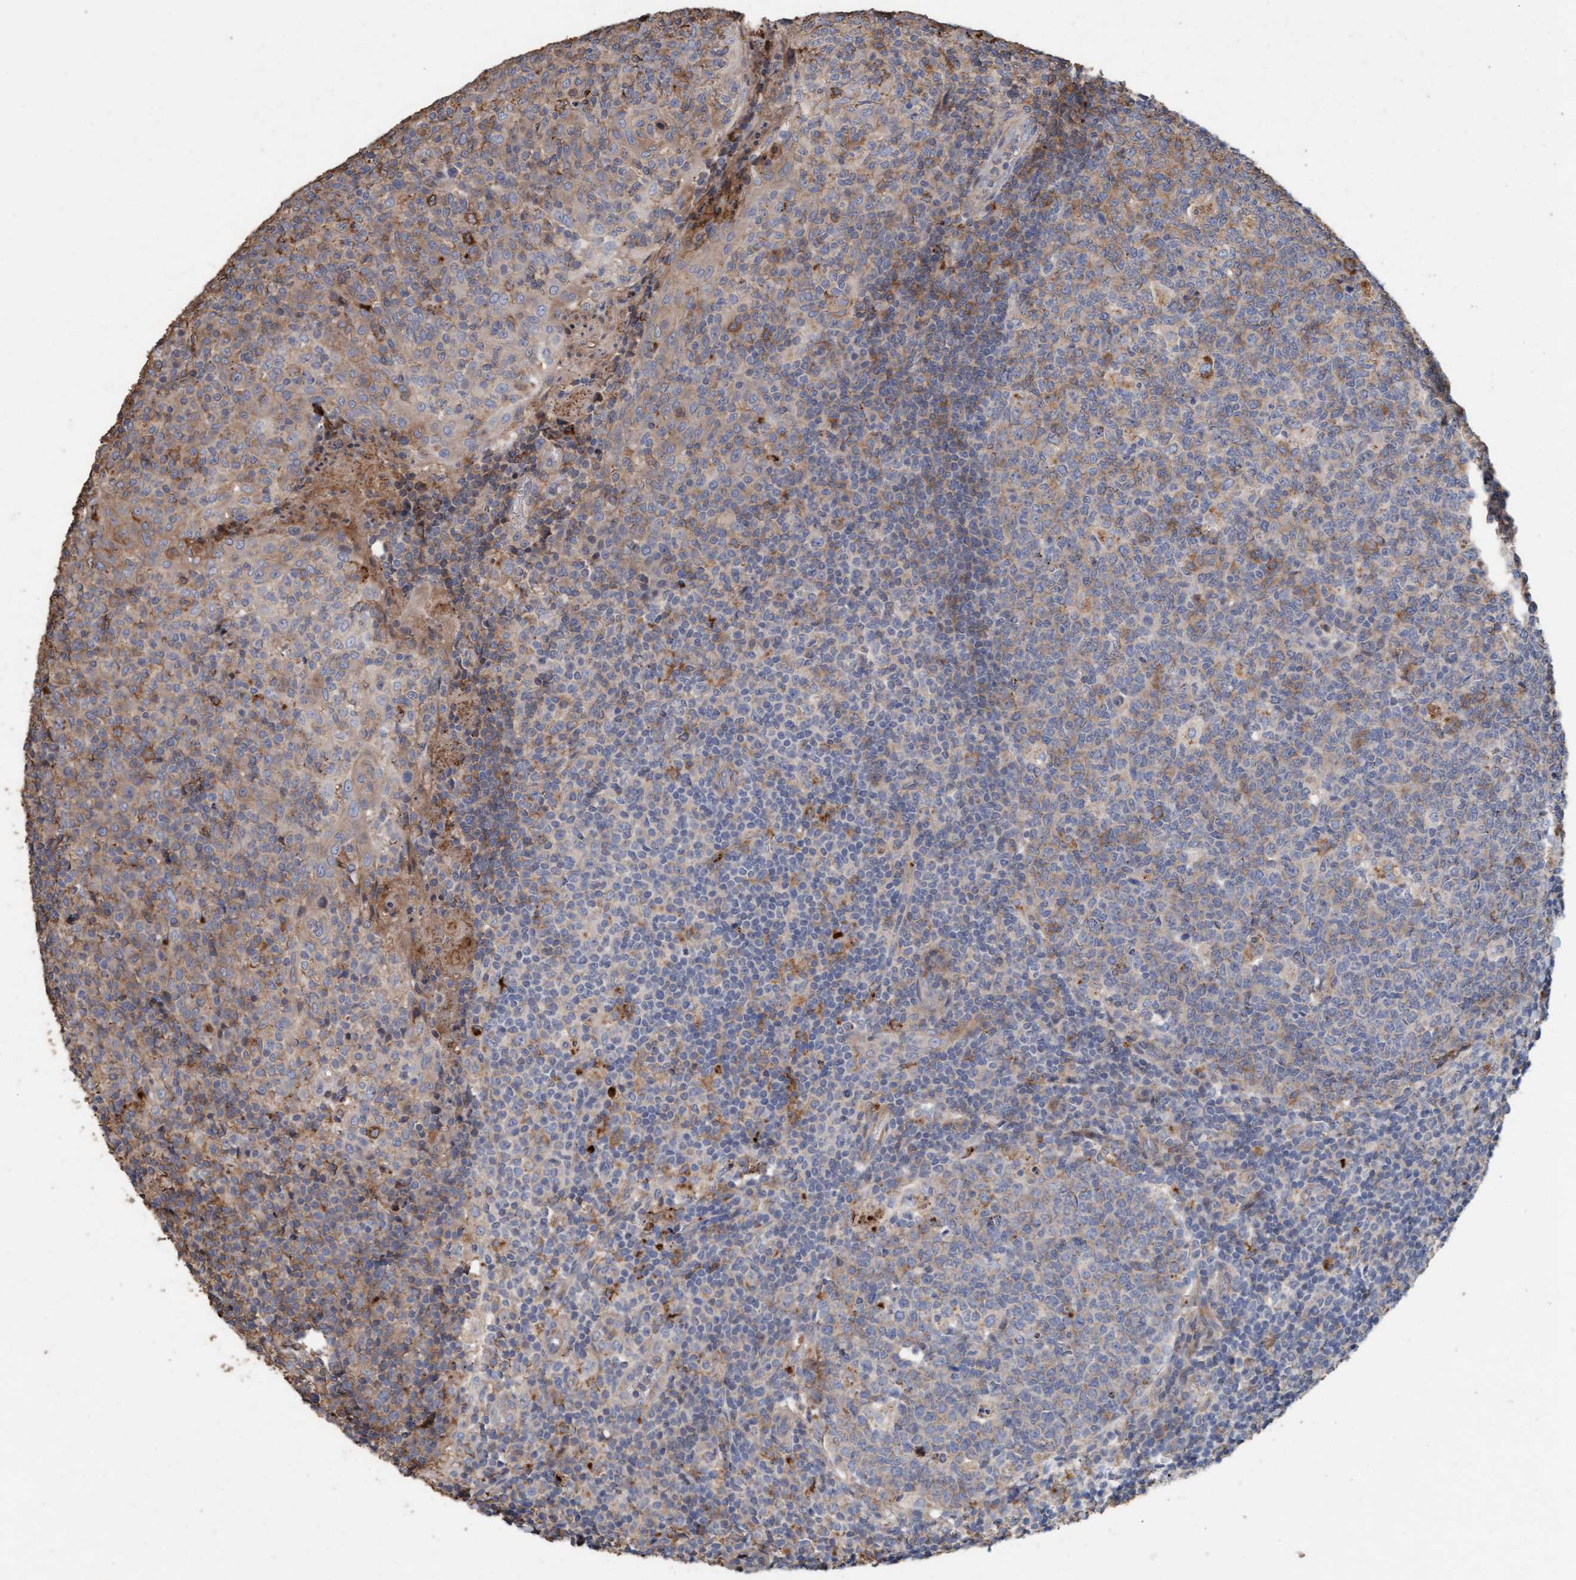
{"staining": {"intensity": "moderate", "quantity": "<25%", "location": "cytoplasmic/membranous"}, "tissue": "tonsil", "cell_type": "Germinal center cells", "image_type": "normal", "snomed": [{"axis": "morphology", "description": "Normal tissue, NOS"}, {"axis": "topography", "description": "Tonsil"}], "caption": "High-power microscopy captured an IHC micrograph of benign tonsil, revealing moderate cytoplasmic/membranous staining in about <25% of germinal center cells.", "gene": "LONRF1", "patient": {"sex": "female", "age": 19}}